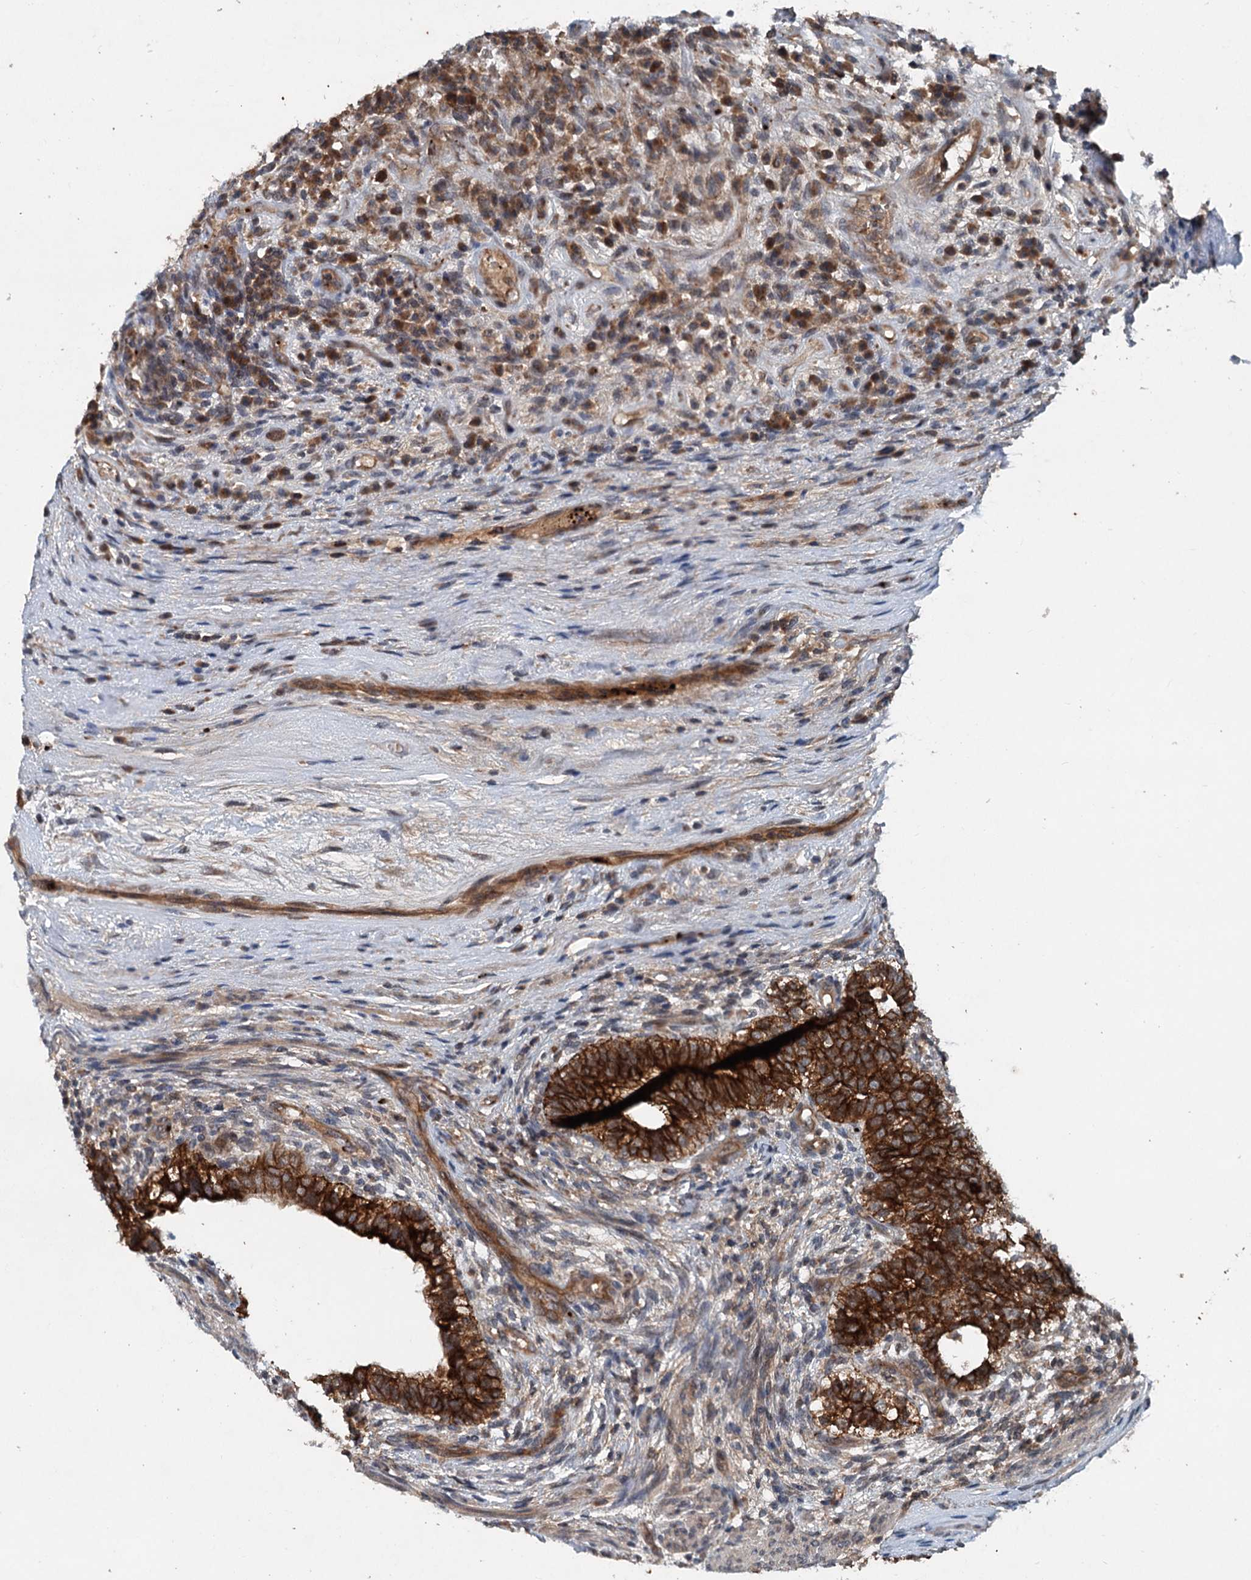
{"staining": {"intensity": "strong", "quantity": ">75%", "location": "cytoplasmic/membranous"}, "tissue": "testis cancer", "cell_type": "Tumor cells", "image_type": "cancer", "snomed": [{"axis": "morphology", "description": "Carcinoma, Embryonal, NOS"}, {"axis": "topography", "description": "Testis"}], "caption": "A high amount of strong cytoplasmic/membranous positivity is appreciated in about >75% of tumor cells in embryonal carcinoma (testis) tissue.", "gene": "N4BP2L2", "patient": {"sex": "male", "age": 26}}